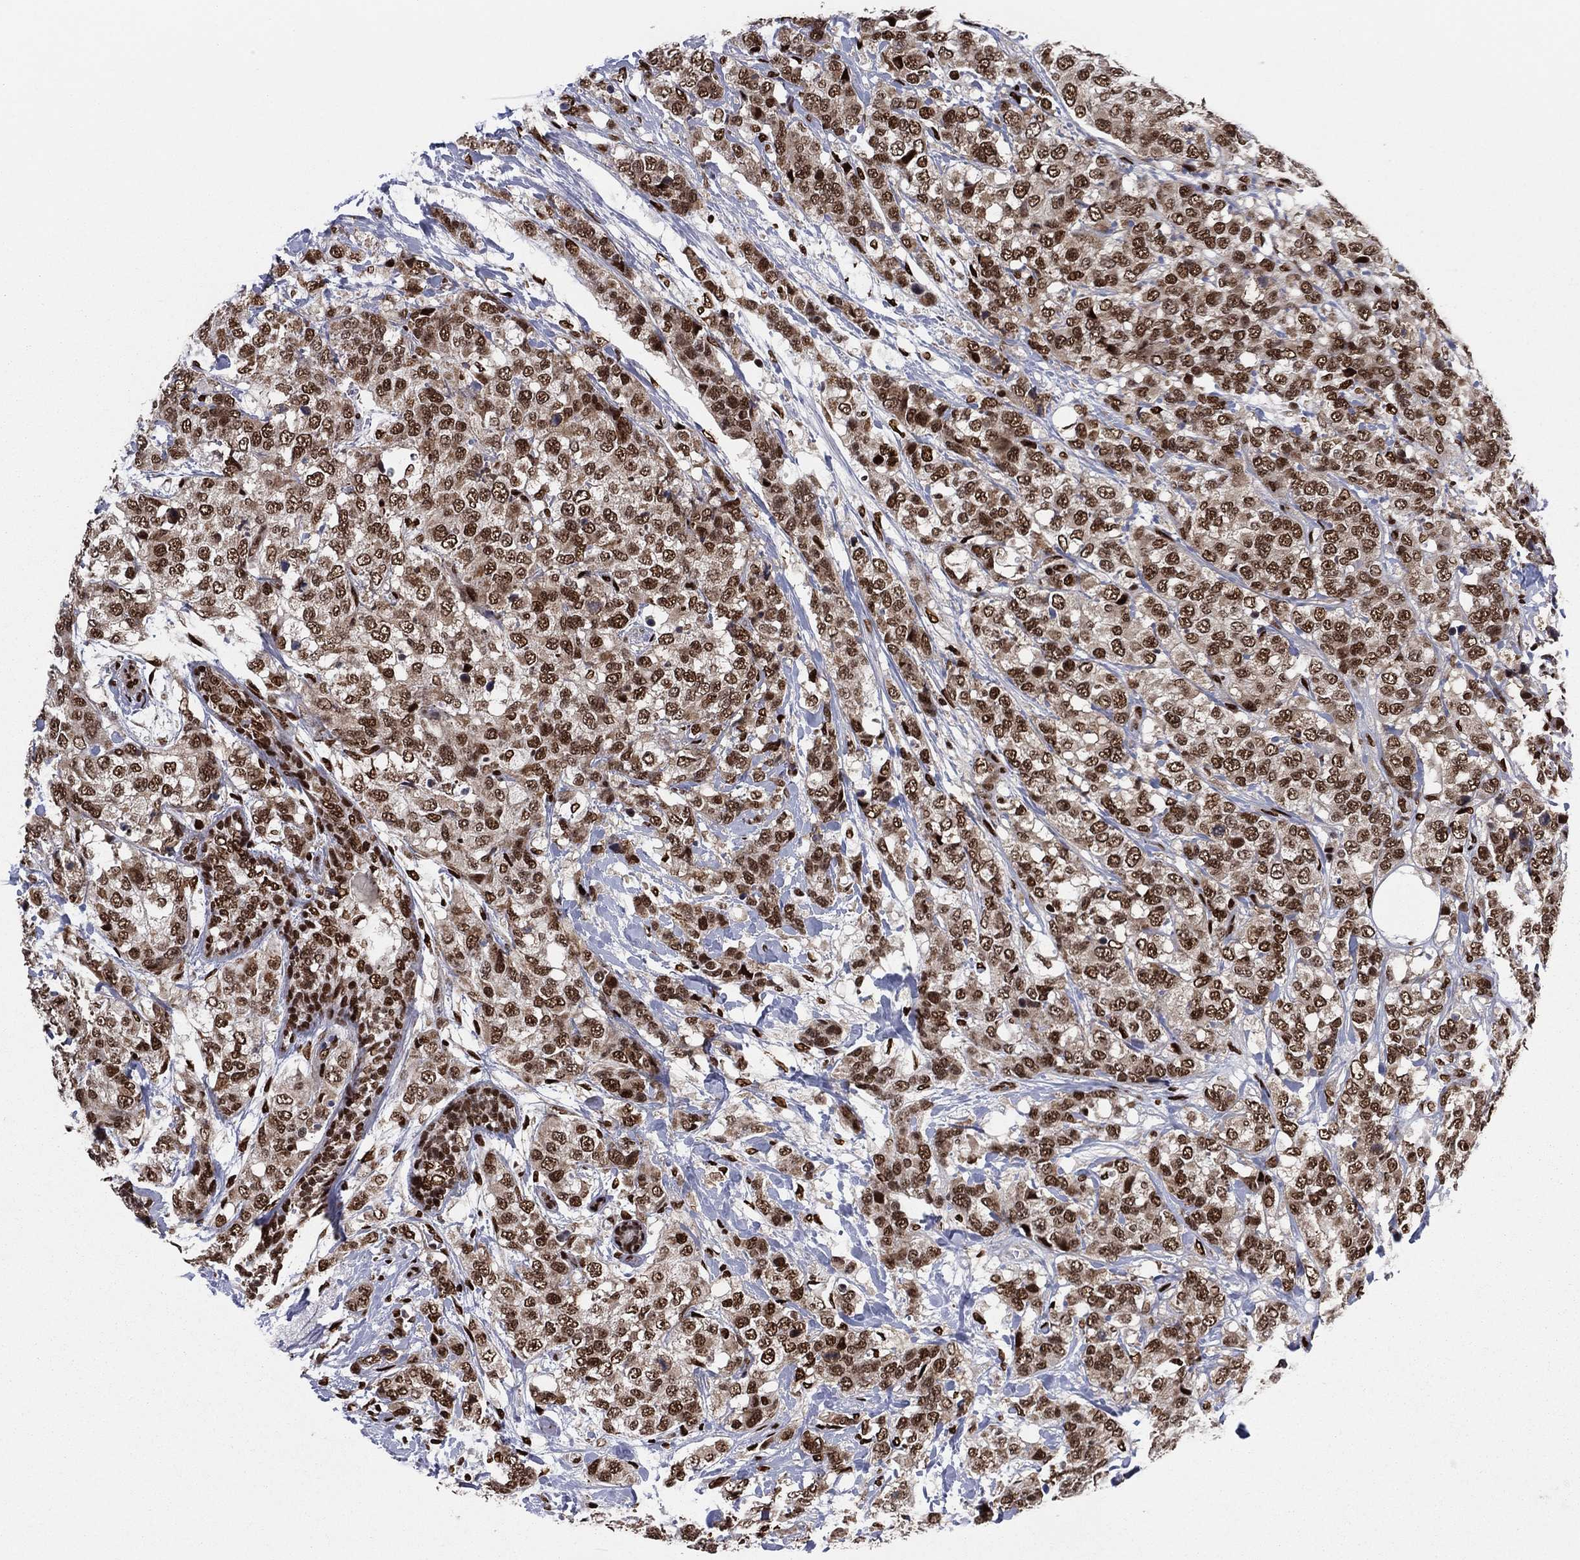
{"staining": {"intensity": "strong", "quantity": ">75%", "location": "nuclear"}, "tissue": "breast cancer", "cell_type": "Tumor cells", "image_type": "cancer", "snomed": [{"axis": "morphology", "description": "Lobular carcinoma"}, {"axis": "topography", "description": "Breast"}], "caption": "Breast cancer (lobular carcinoma) stained with a brown dye displays strong nuclear positive positivity in about >75% of tumor cells.", "gene": "TP53BP1", "patient": {"sex": "female", "age": 59}}